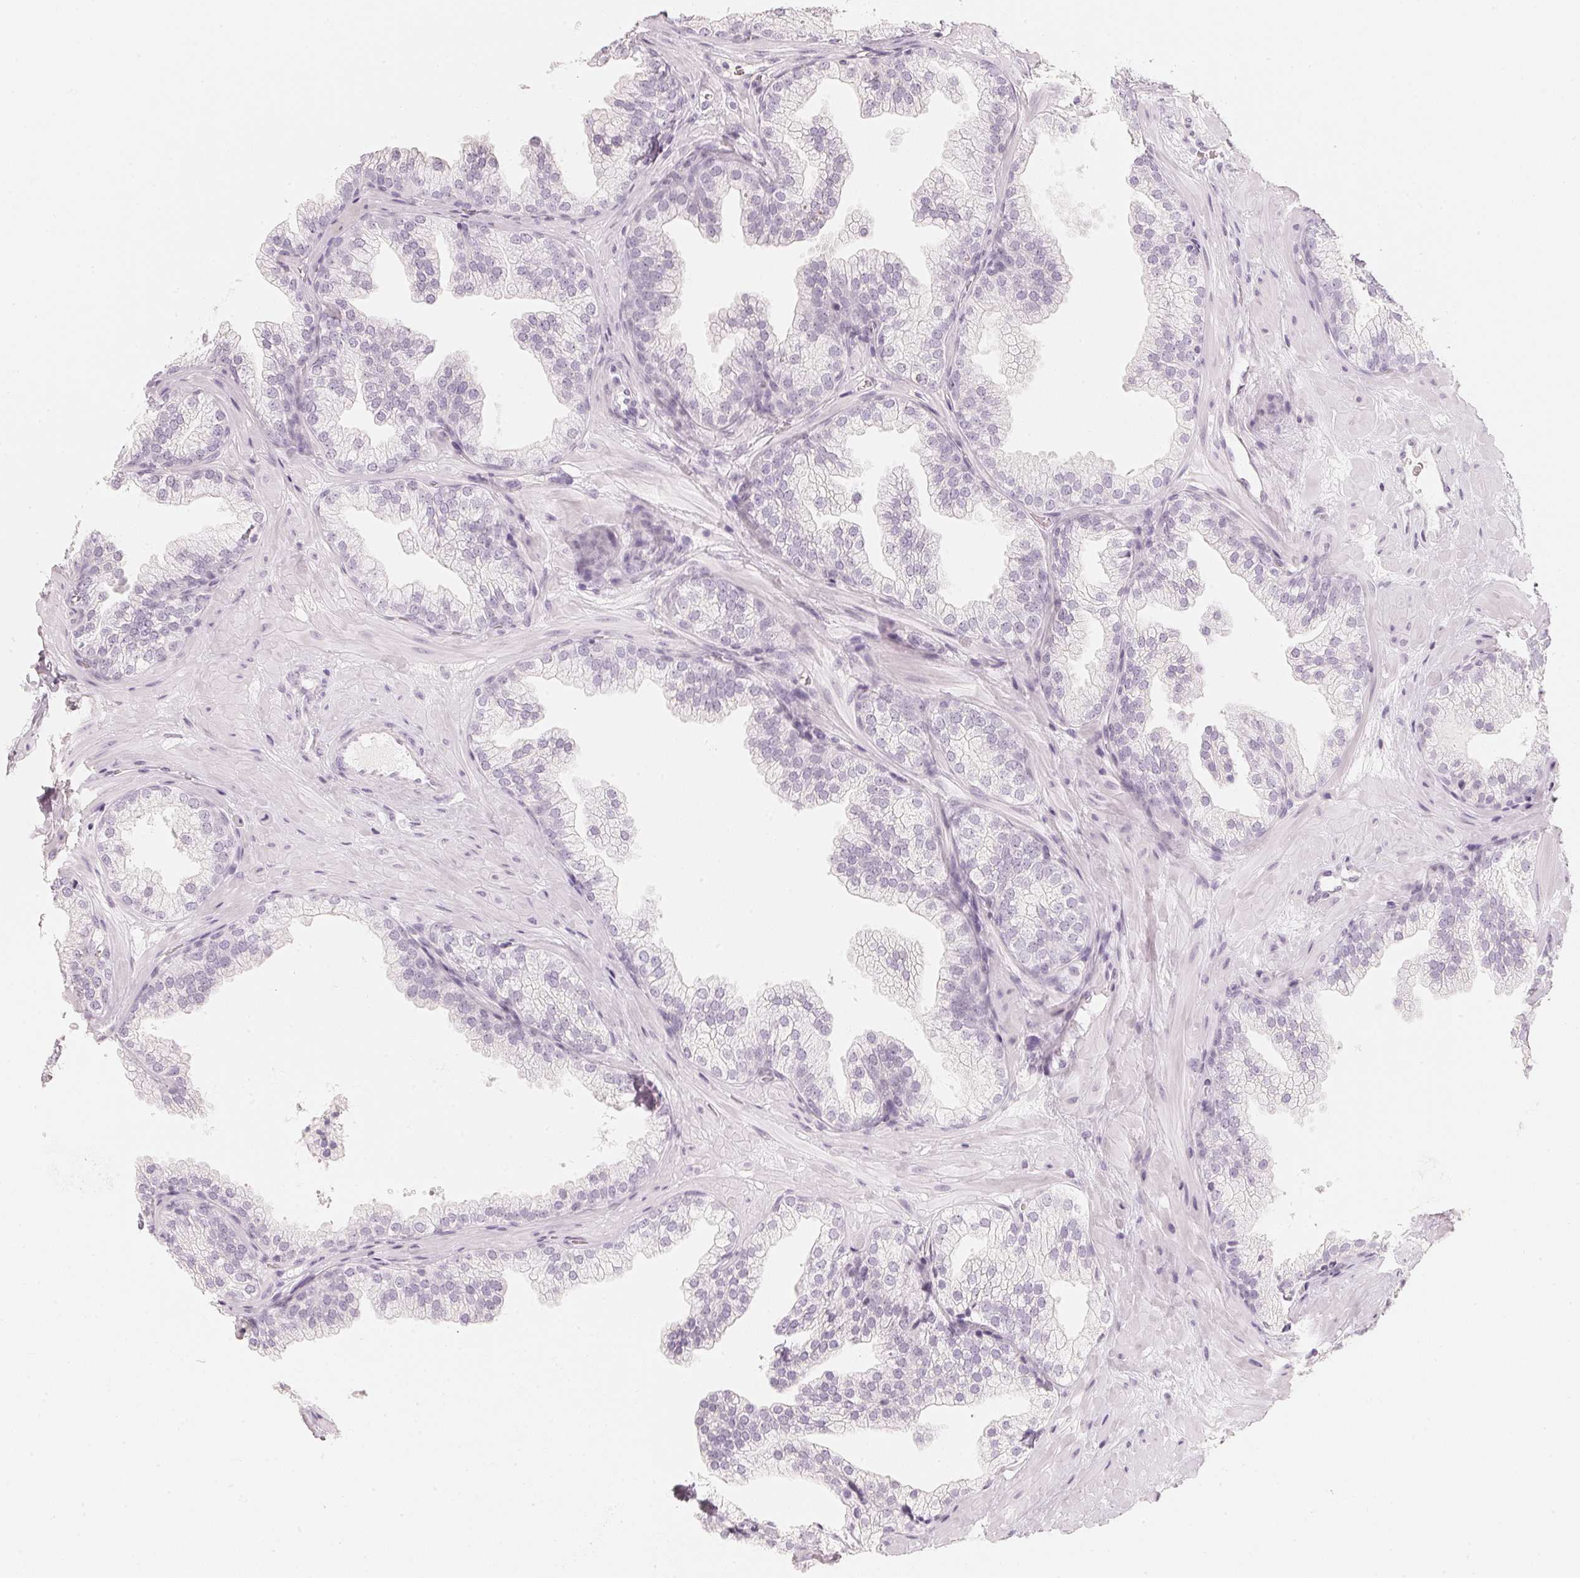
{"staining": {"intensity": "negative", "quantity": "none", "location": "none"}, "tissue": "prostate", "cell_type": "Glandular cells", "image_type": "normal", "snomed": [{"axis": "morphology", "description": "Normal tissue, NOS"}, {"axis": "topography", "description": "Prostate"}], "caption": "A histopathology image of human prostate is negative for staining in glandular cells.", "gene": "SLC22A8", "patient": {"sex": "male", "age": 37}}